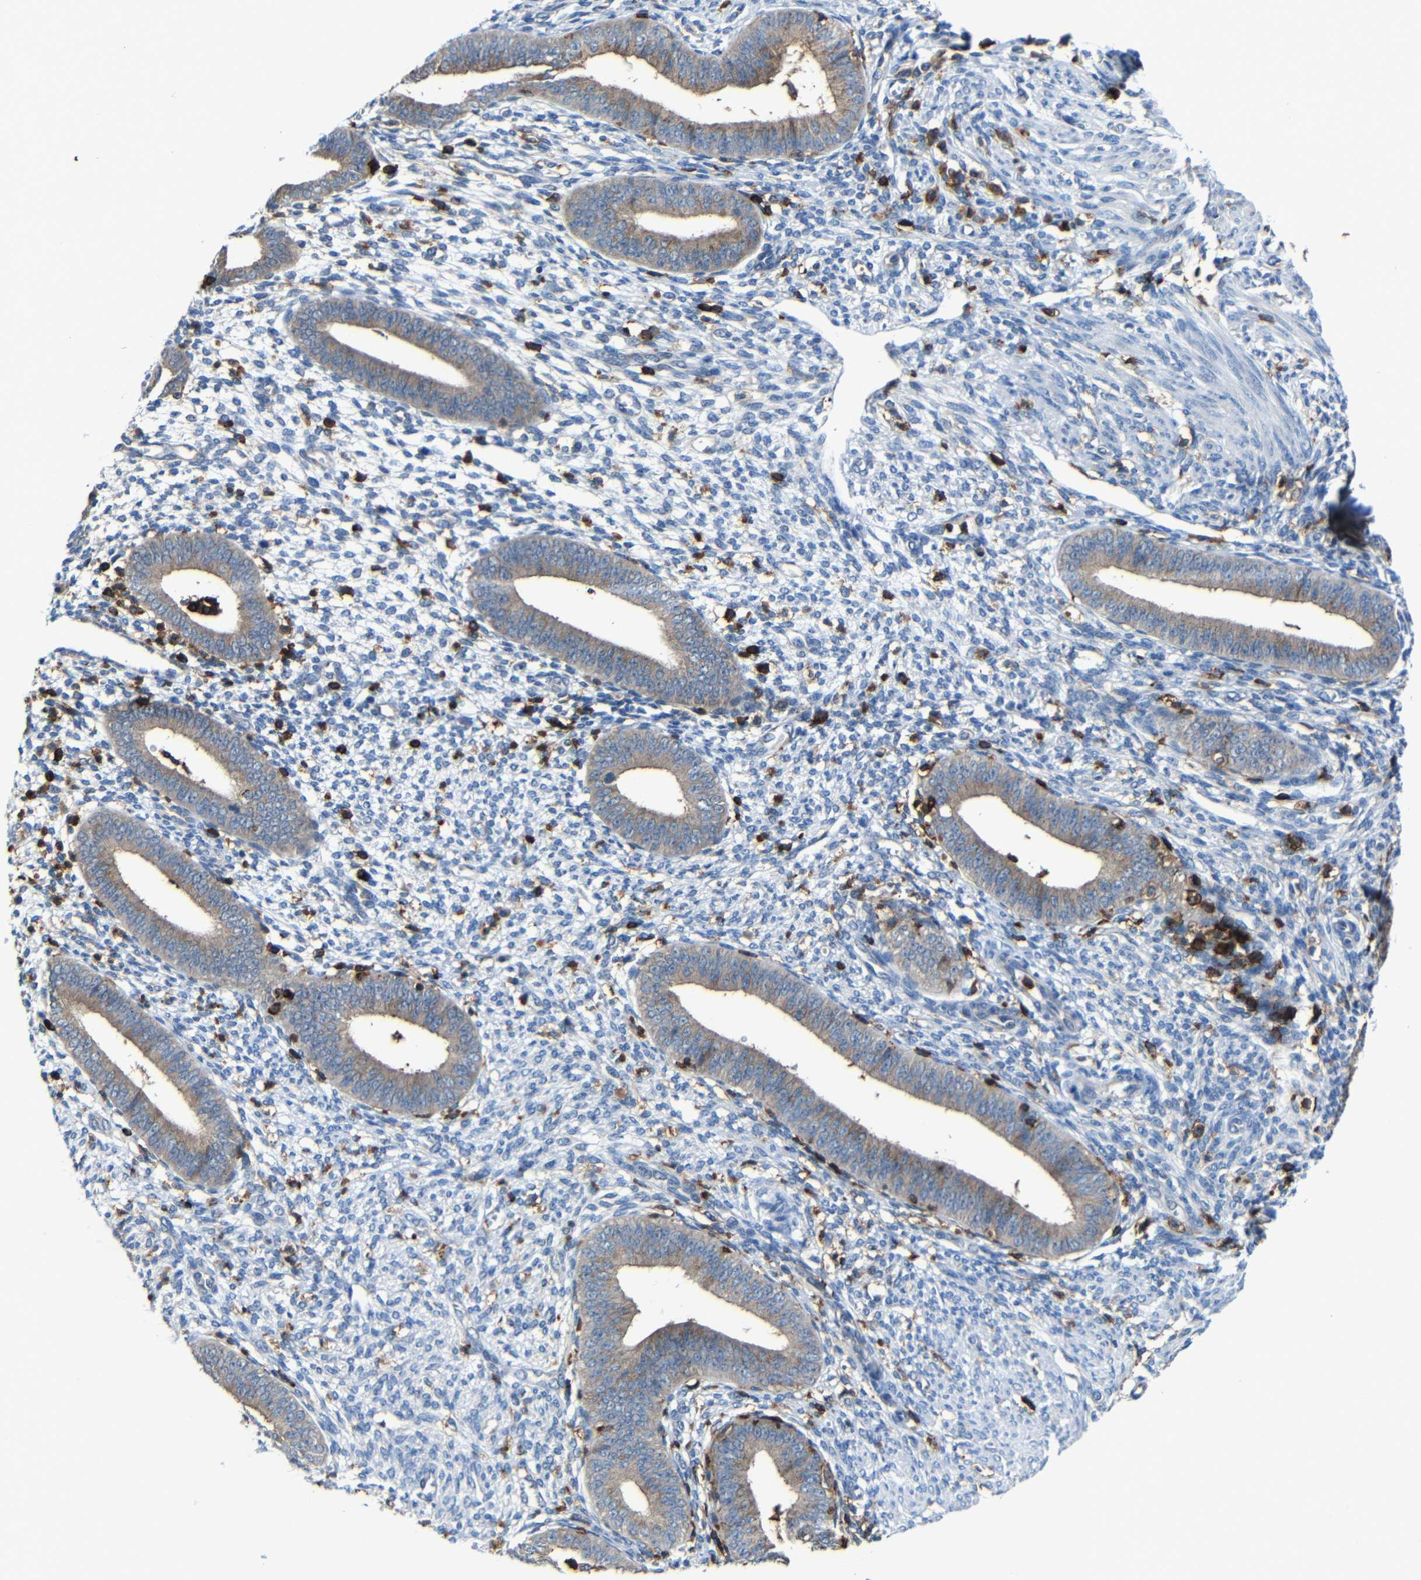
{"staining": {"intensity": "negative", "quantity": "none", "location": "none"}, "tissue": "endometrium", "cell_type": "Cells in endometrial stroma", "image_type": "normal", "snomed": [{"axis": "morphology", "description": "Normal tissue, NOS"}, {"axis": "topography", "description": "Endometrium"}], "caption": "Cells in endometrial stroma are negative for protein expression in unremarkable human endometrium. Brightfield microscopy of immunohistochemistry (IHC) stained with DAB (brown) and hematoxylin (blue), captured at high magnification.", "gene": "P2RY12", "patient": {"sex": "female", "age": 35}}